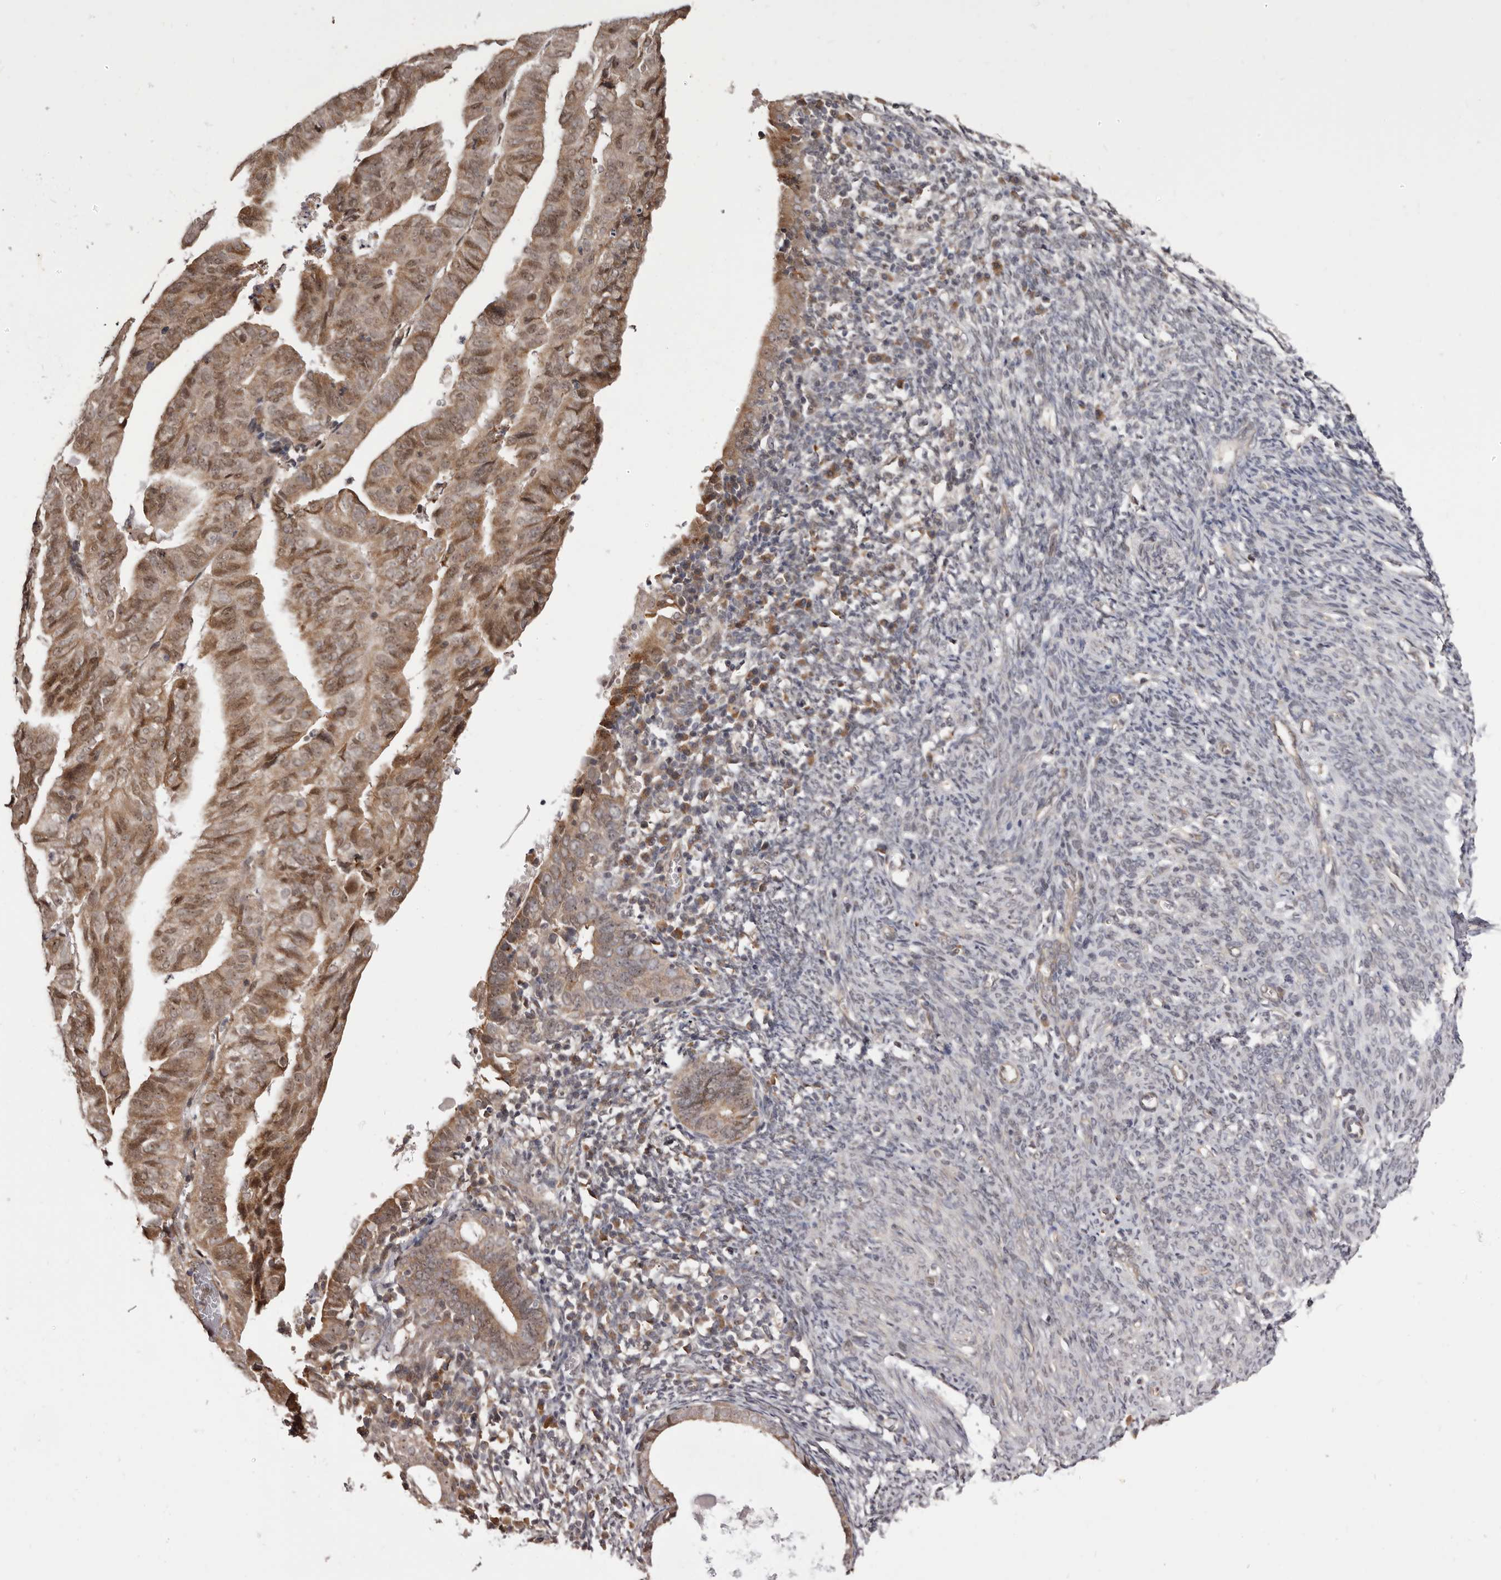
{"staining": {"intensity": "moderate", "quantity": ">75%", "location": "cytoplasmic/membranous,nuclear"}, "tissue": "endometrial cancer", "cell_type": "Tumor cells", "image_type": "cancer", "snomed": [{"axis": "morphology", "description": "Adenocarcinoma, NOS"}, {"axis": "topography", "description": "Uterus"}], "caption": "Endometrial cancer (adenocarcinoma) was stained to show a protein in brown. There is medium levels of moderate cytoplasmic/membranous and nuclear staining in about >75% of tumor cells.", "gene": "NOL12", "patient": {"sex": "female", "age": 77}}